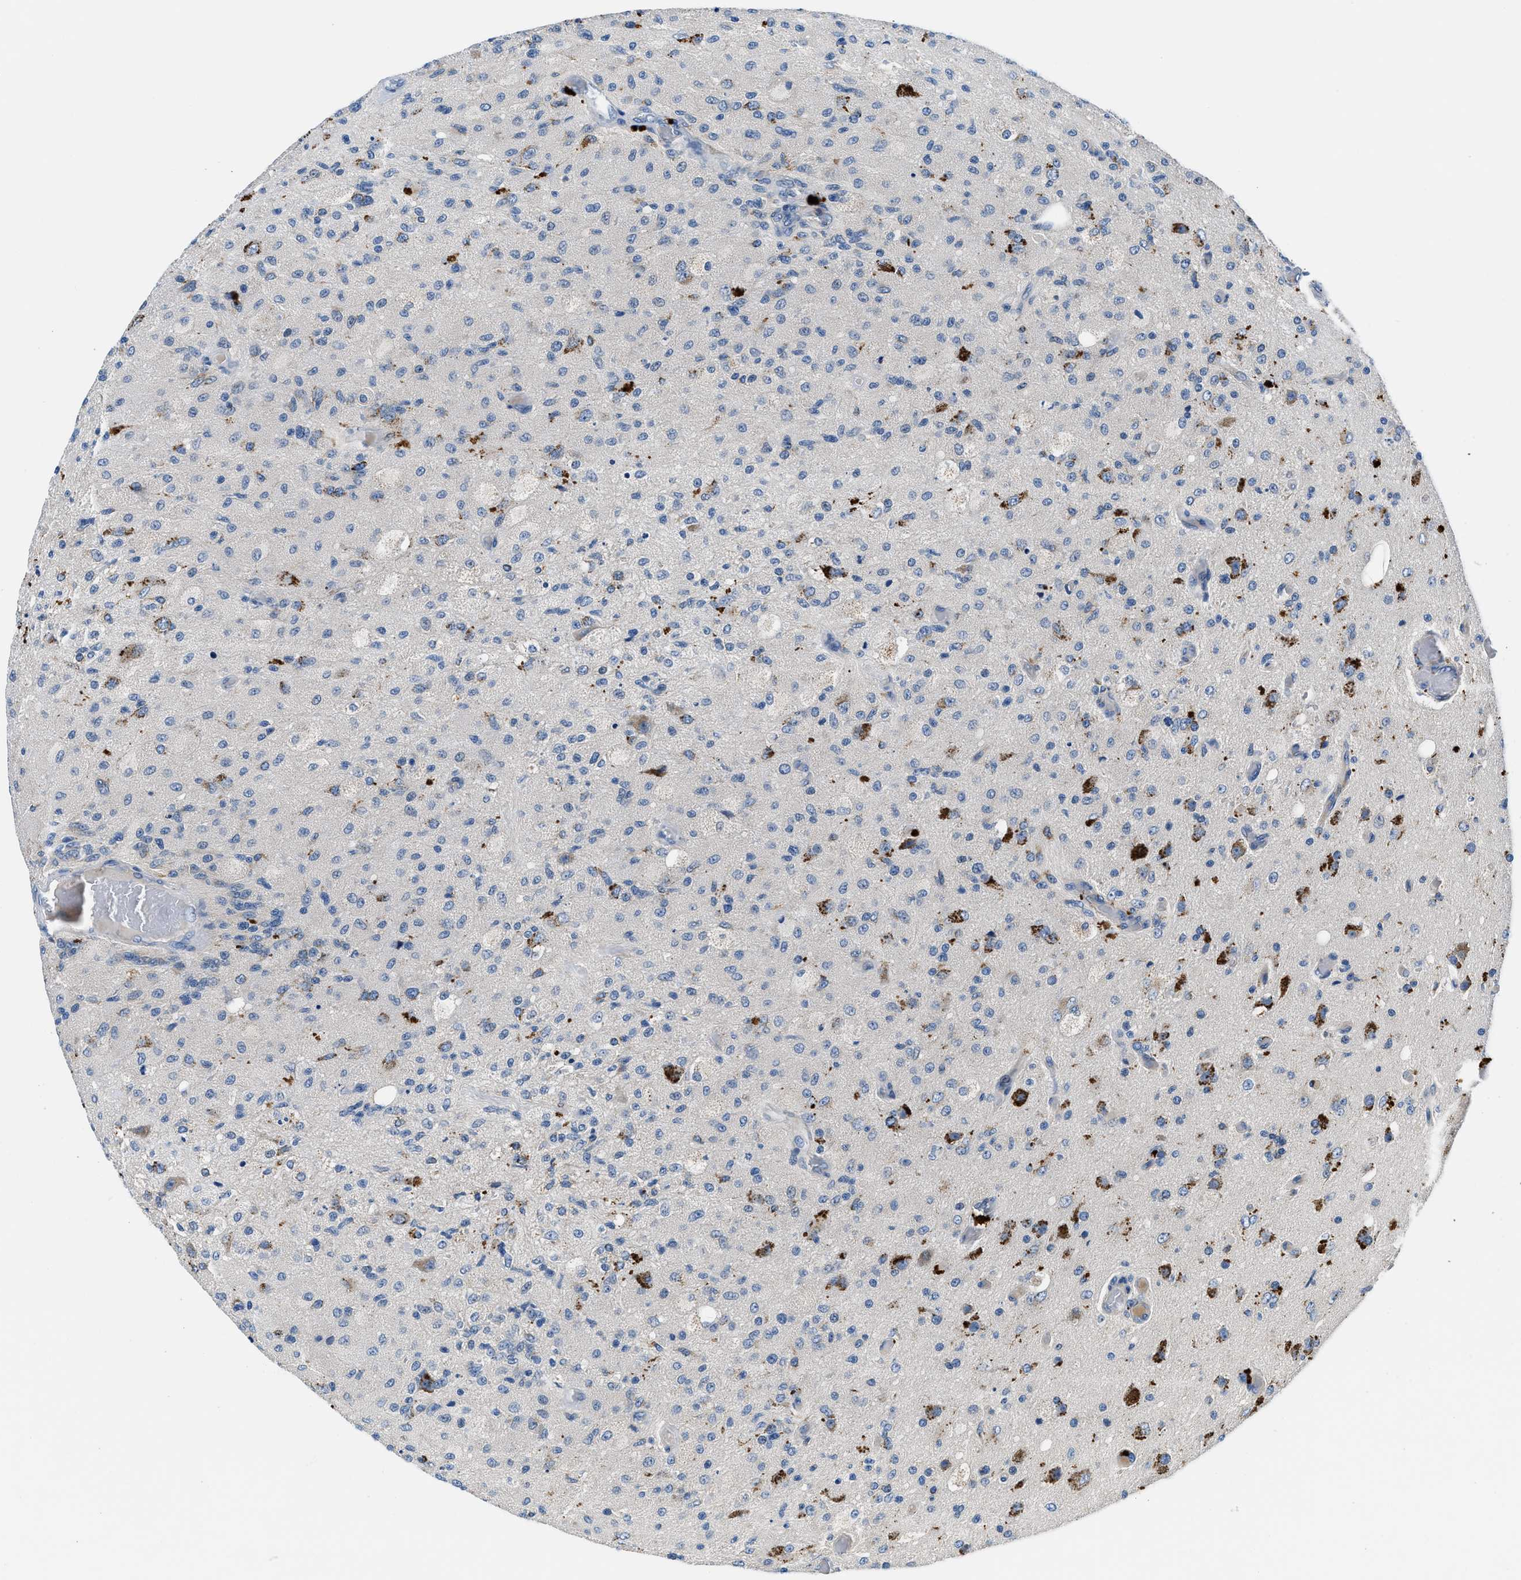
{"staining": {"intensity": "negative", "quantity": "none", "location": "none"}, "tissue": "glioma", "cell_type": "Tumor cells", "image_type": "cancer", "snomed": [{"axis": "morphology", "description": "Normal tissue, NOS"}, {"axis": "morphology", "description": "Glioma, malignant, High grade"}, {"axis": "topography", "description": "Cerebral cortex"}], "caption": "Immunohistochemistry (IHC) photomicrograph of human malignant glioma (high-grade) stained for a protein (brown), which exhibits no positivity in tumor cells.", "gene": "ADGRE3", "patient": {"sex": "male", "age": 77}}